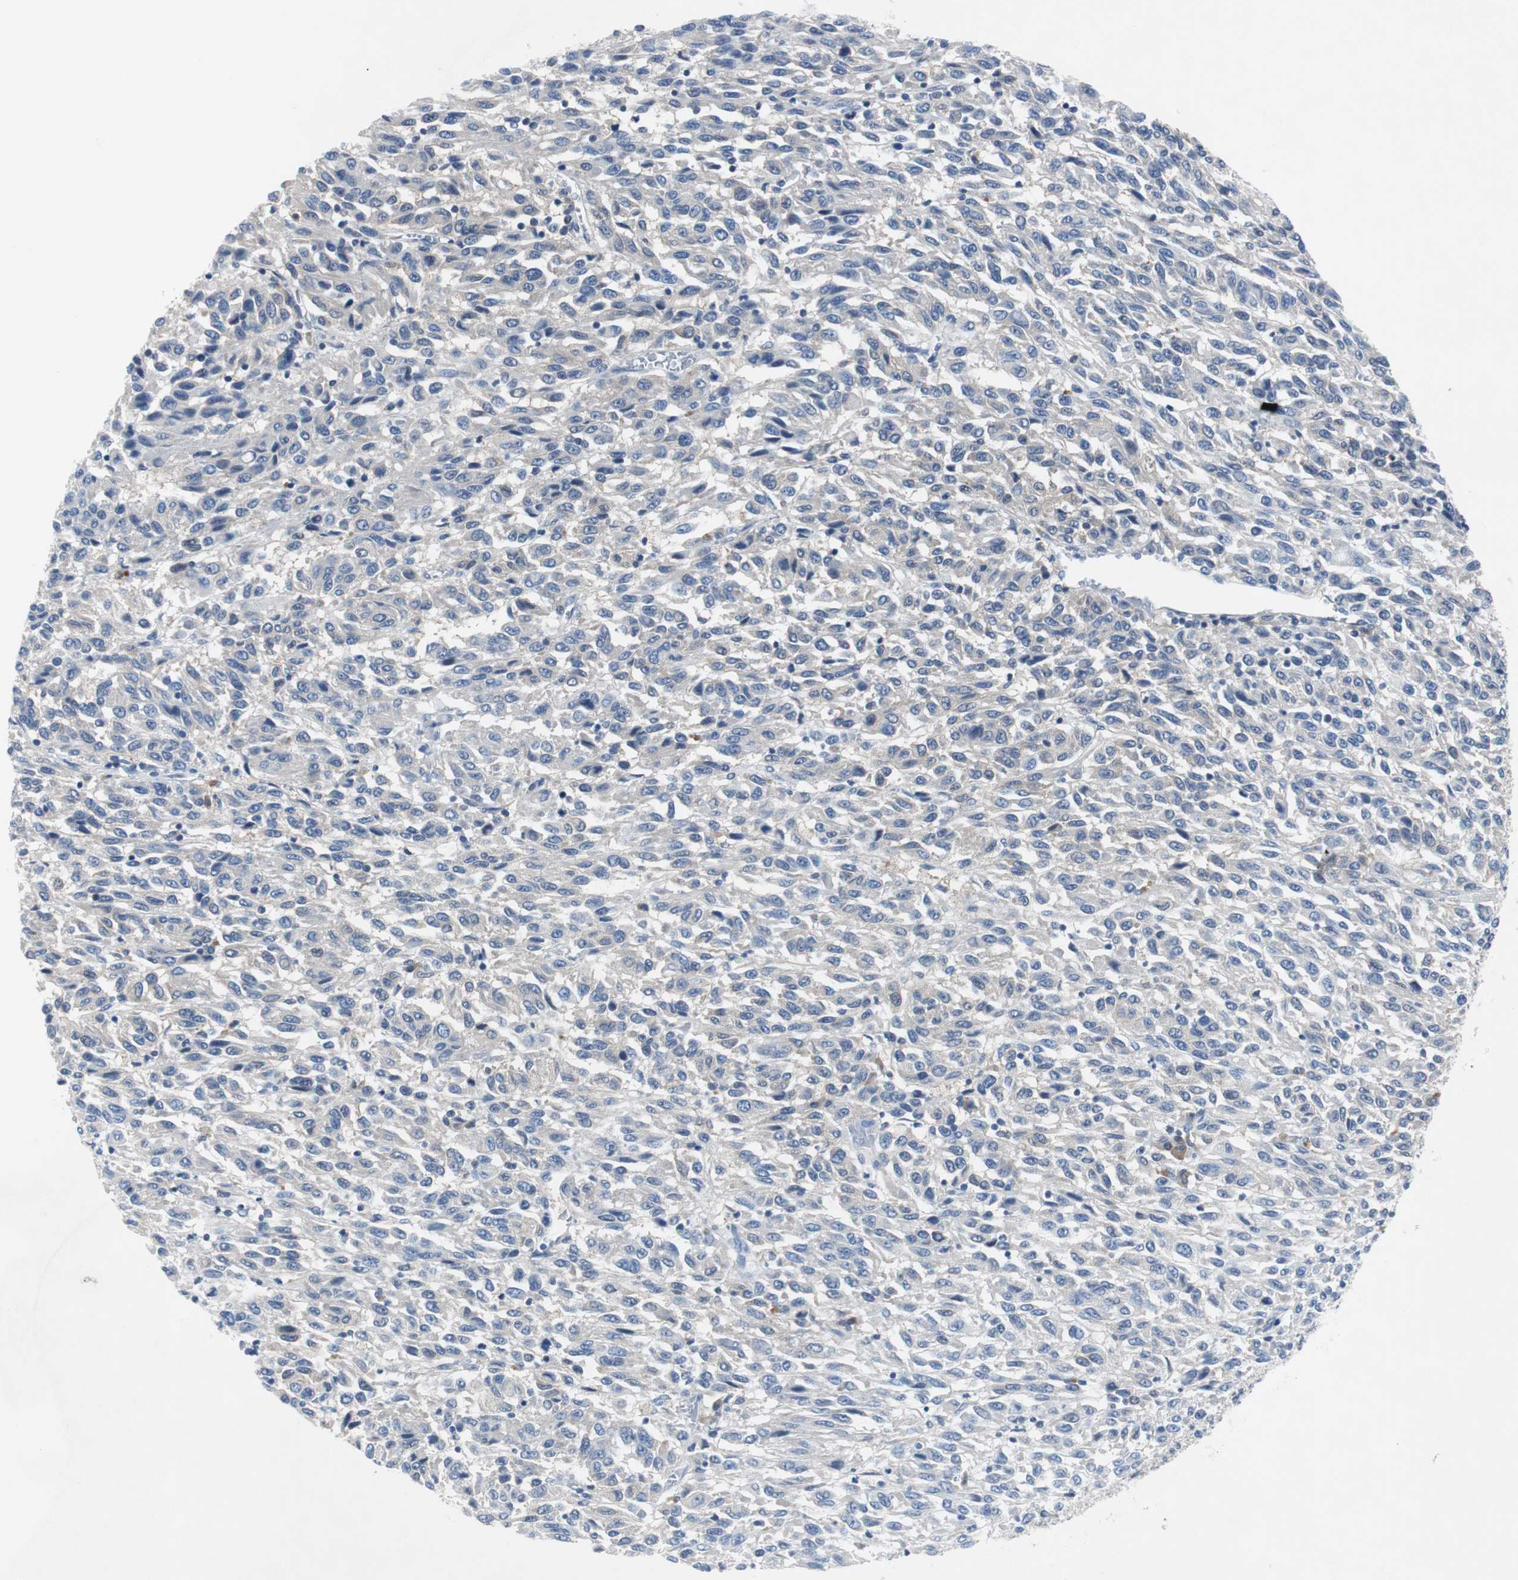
{"staining": {"intensity": "negative", "quantity": "none", "location": "none"}, "tissue": "melanoma", "cell_type": "Tumor cells", "image_type": "cancer", "snomed": [{"axis": "morphology", "description": "Malignant melanoma, Metastatic site"}, {"axis": "topography", "description": "Lung"}], "caption": "Protein analysis of melanoma demonstrates no significant expression in tumor cells.", "gene": "EEF2K", "patient": {"sex": "male", "age": 64}}